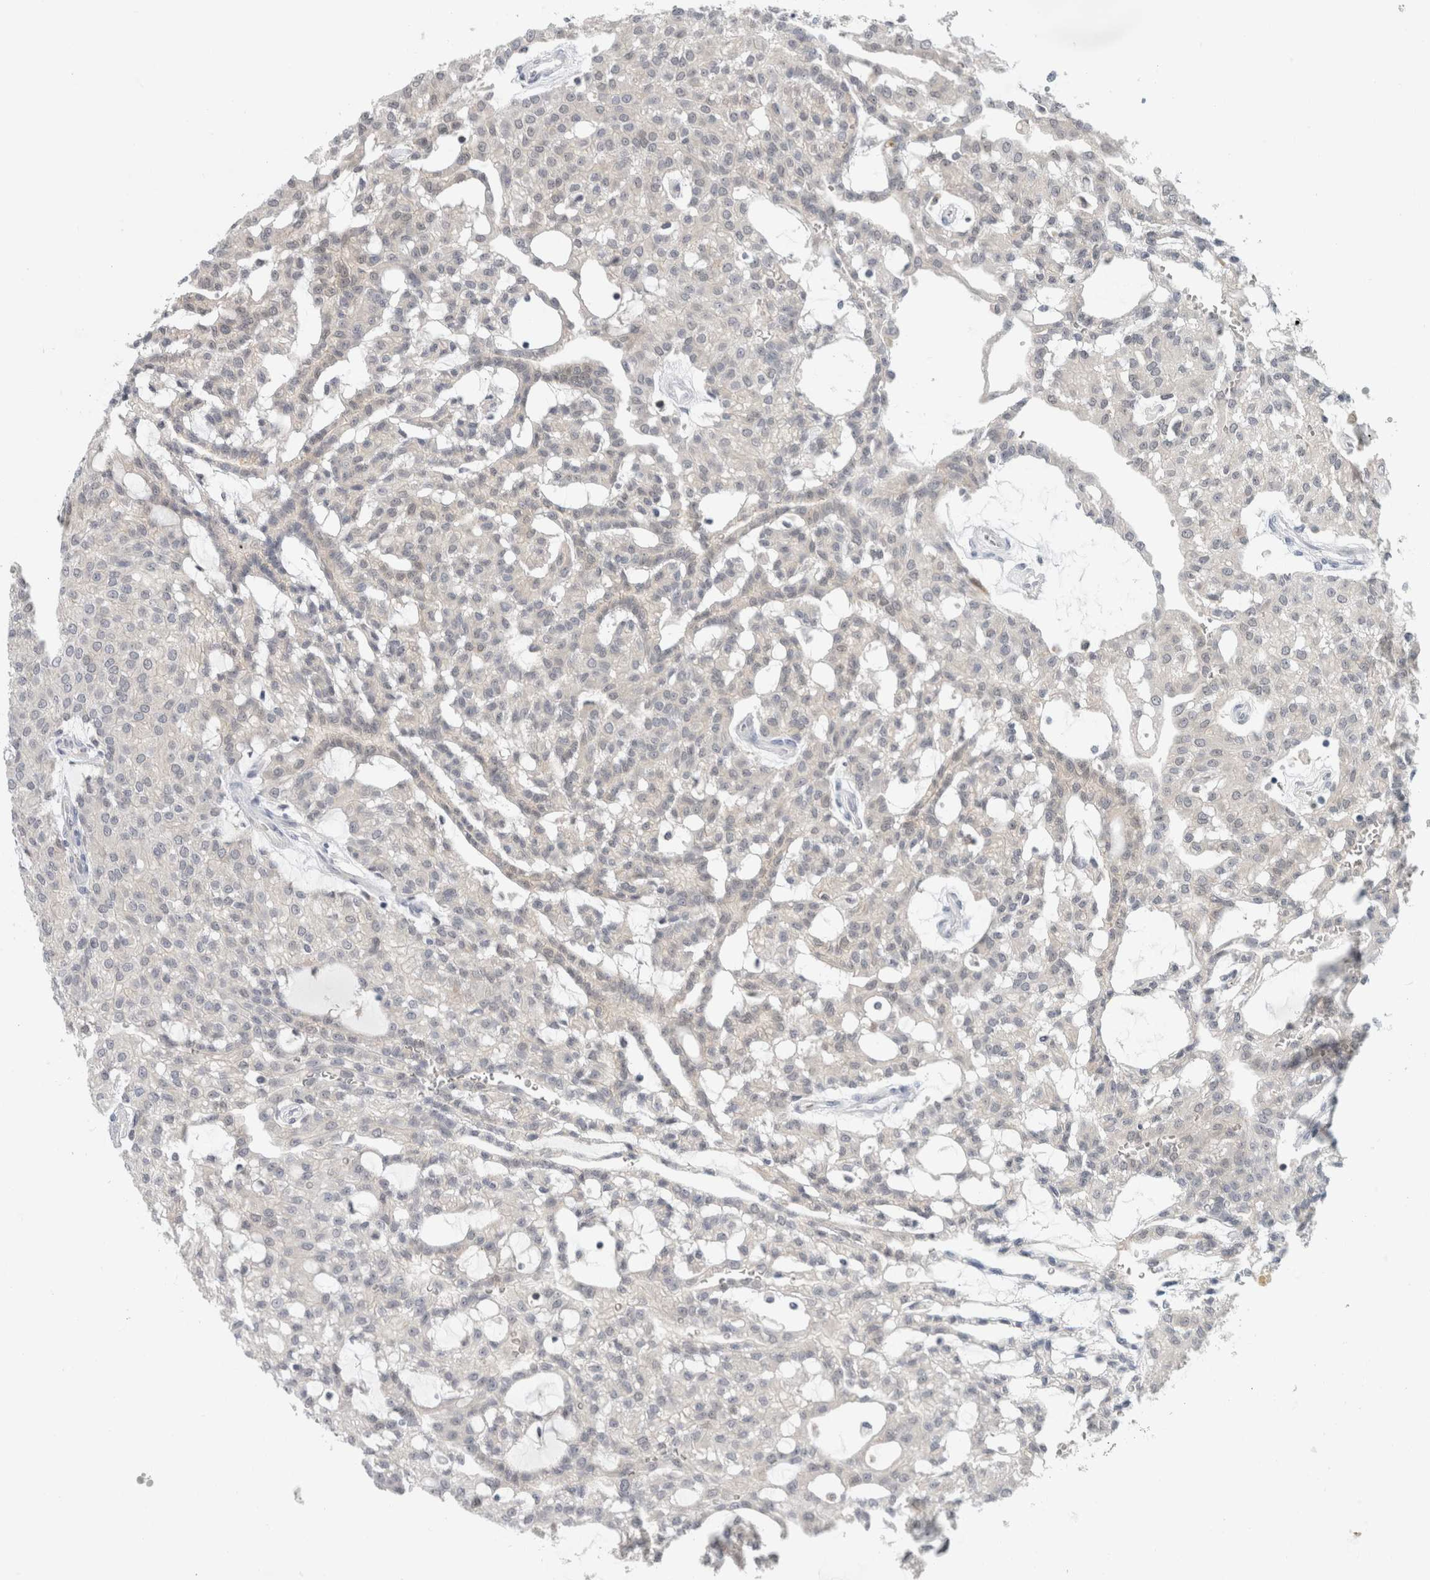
{"staining": {"intensity": "negative", "quantity": "none", "location": "none"}, "tissue": "renal cancer", "cell_type": "Tumor cells", "image_type": "cancer", "snomed": [{"axis": "morphology", "description": "Adenocarcinoma, NOS"}, {"axis": "topography", "description": "Kidney"}], "caption": "This is an IHC photomicrograph of renal adenocarcinoma. There is no staining in tumor cells.", "gene": "CASP6", "patient": {"sex": "male", "age": 63}}